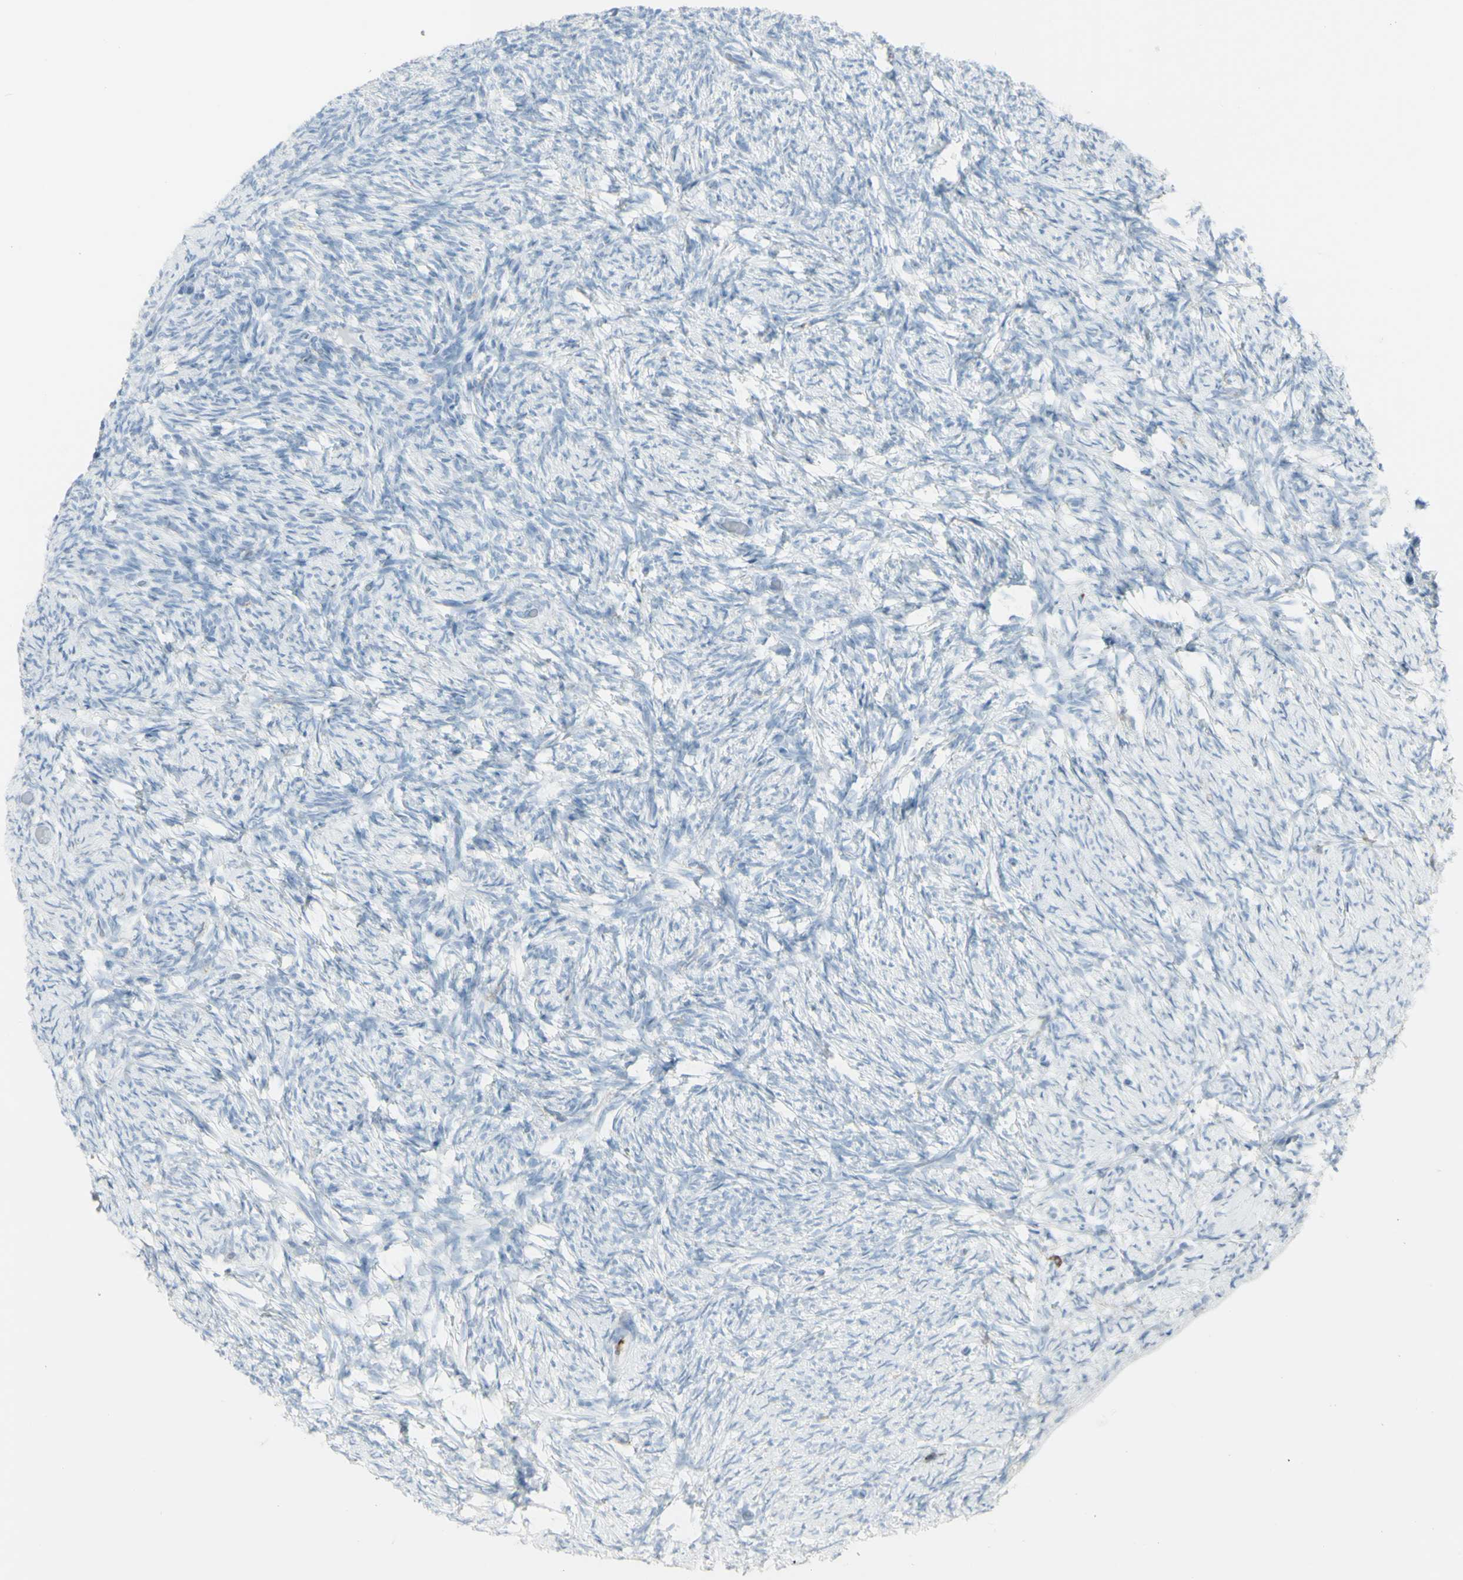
{"staining": {"intensity": "negative", "quantity": "none", "location": "none"}, "tissue": "ovary", "cell_type": "Ovarian stroma cells", "image_type": "normal", "snomed": [{"axis": "morphology", "description": "Normal tissue, NOS"}, {"axis": "topography", "description": "Ovary"}], "caption": "DAB immunohistochemical staining of normal ovary reveals no significant expression in ovarian stroma cells.", "gene": "NRG1", "patient": {"sex": "female", "age": 60}}